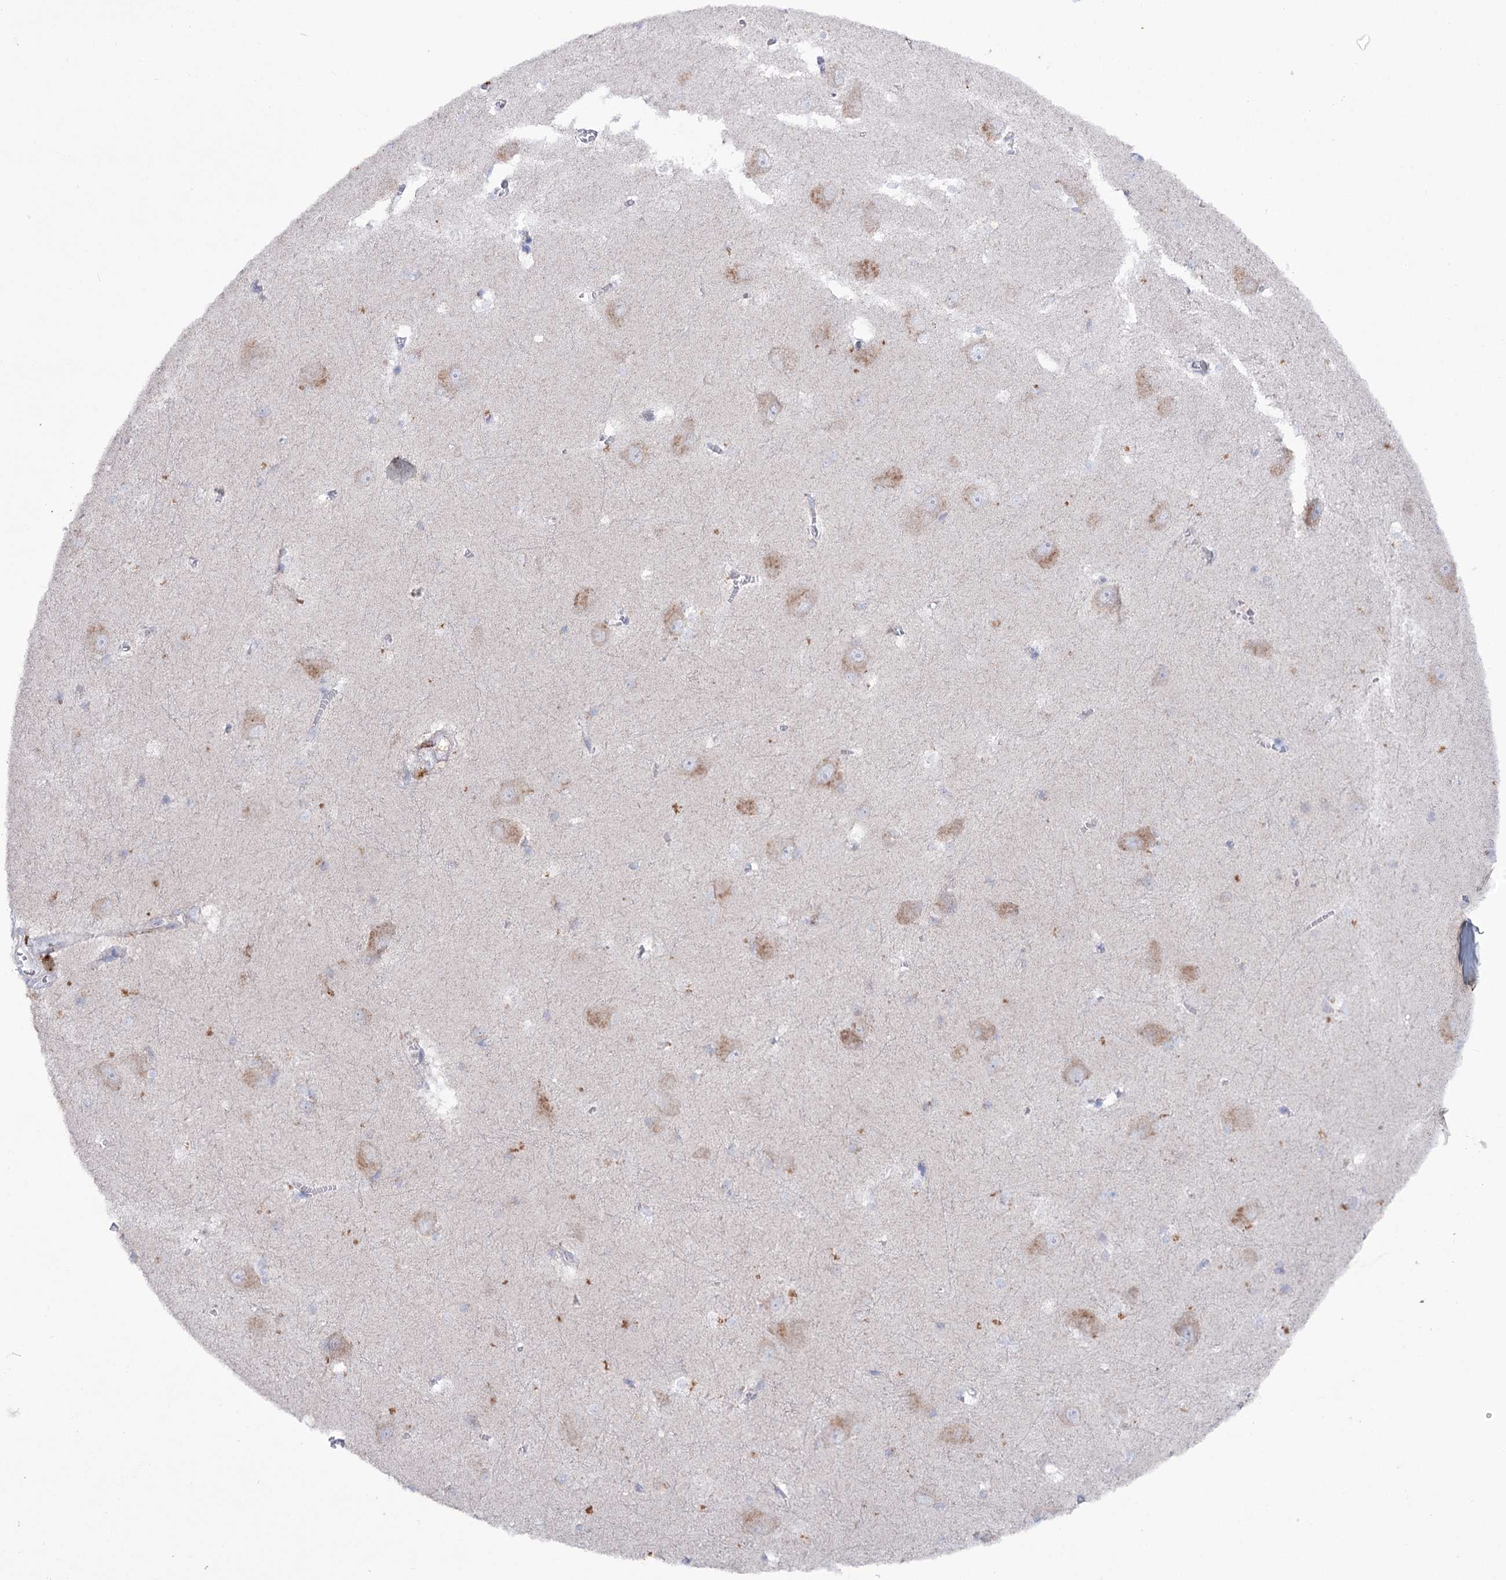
{"staining": {"intensity": "negative", "quantity": "none", "location": "none"}, "tissue": "caudate", "cell_type": "Glial cells", "image_type": "normal", "snomed": [{"axis": "morphology", "description": "Normal tissue, NOS"}, {"axis": "topography", "description": "Lateral ventricle wall"}], "caption": "Immunohistochemical staining of benign human caudate reveals no significant staining in glial cells. (Stains: DAB immunohistochemistry (IHC) with hematoxylin counter stain, Microscopy: brightfield microscopy at high magnification).", "gene": "NAGLU", "patient": {"sex": "male", "age": 37}}